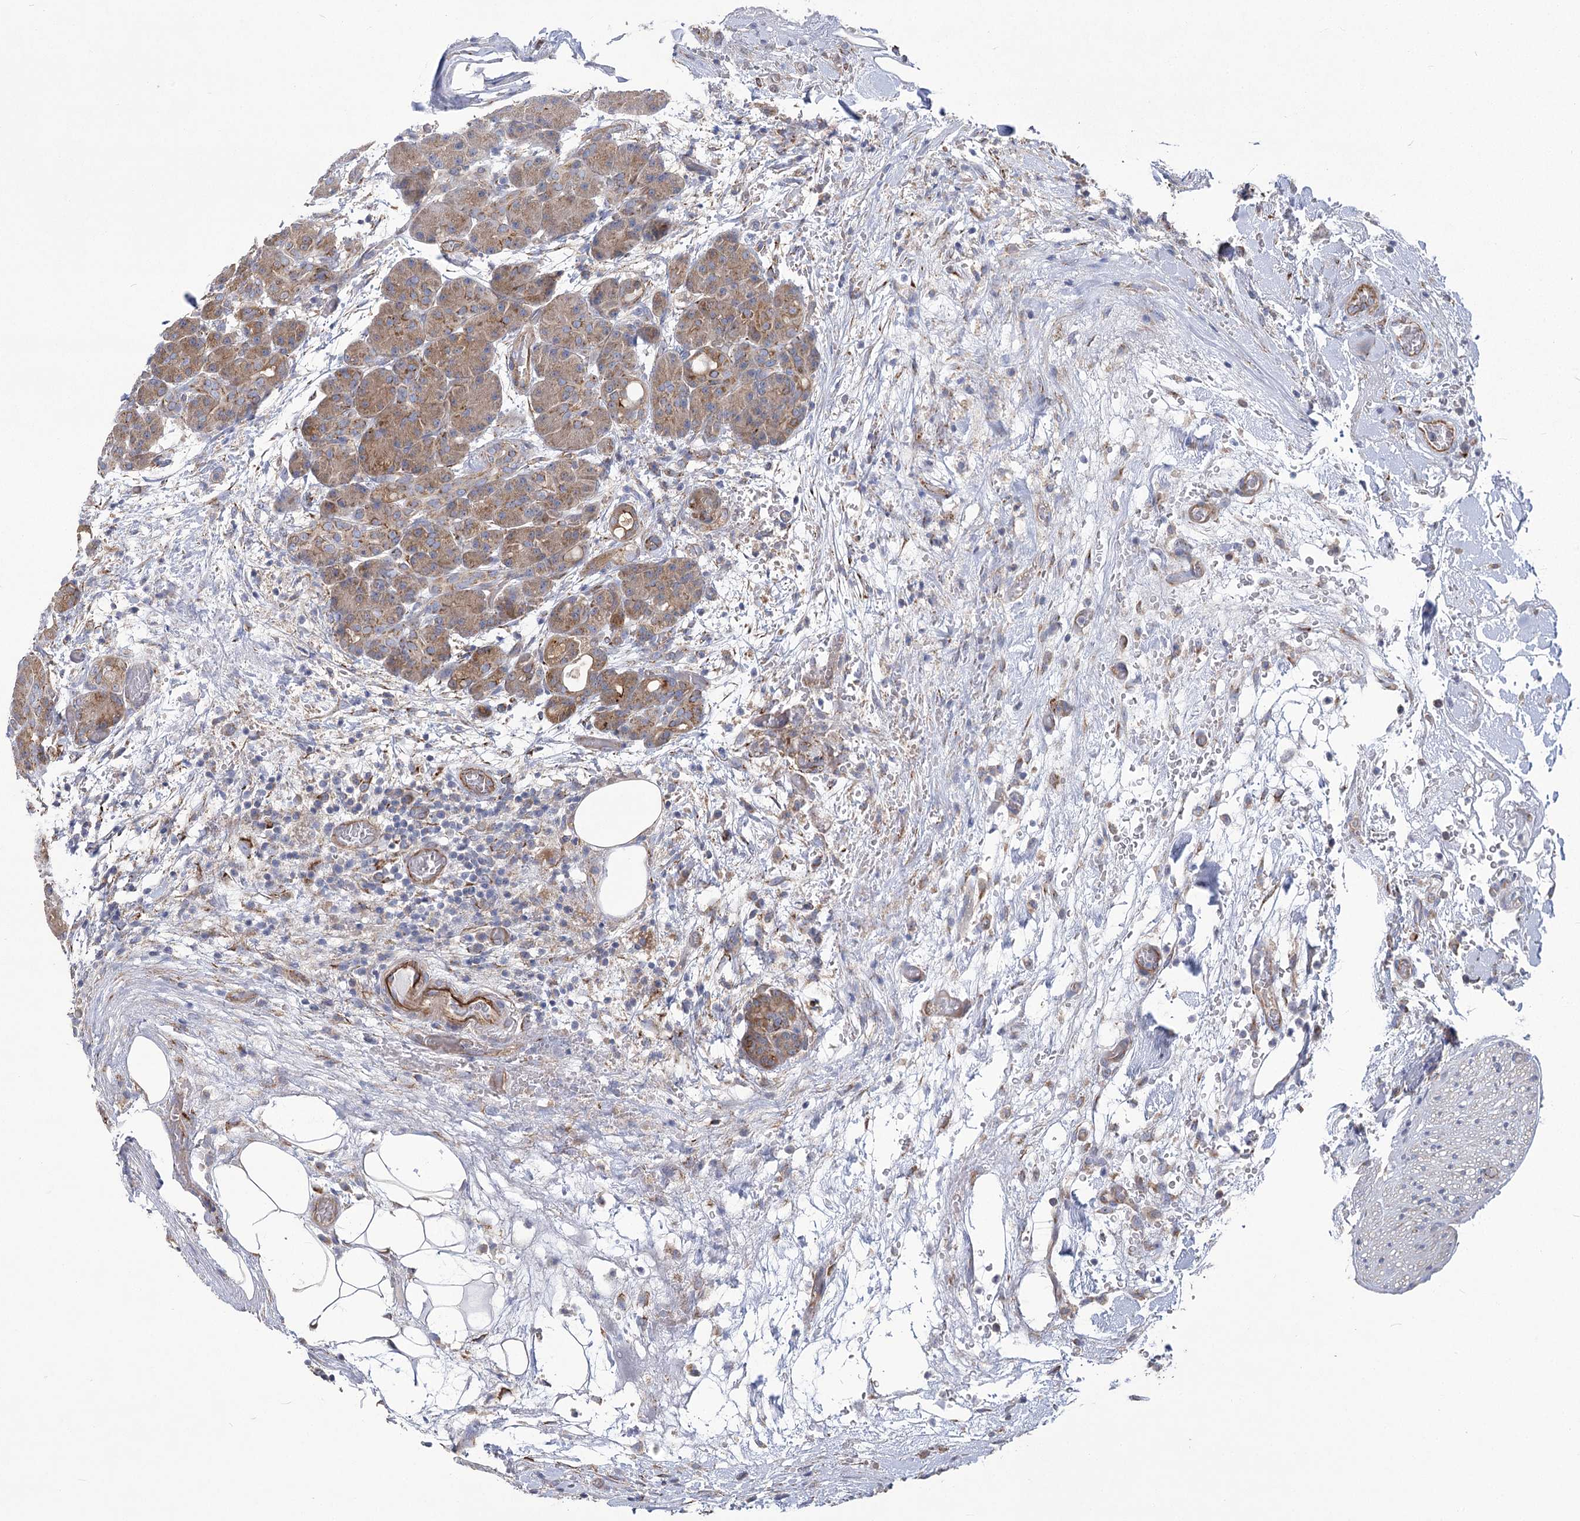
{"staining": {"intensity": "moderate", "quantity": "25%-75%", "location": "cytoplasmic/membranous"}, "tissue": "pancreas", "cell_type": "Exocrine glandular cells", "image_type": "normal", "snomed": [{"axis": "morphology", "description": "Normal tissue, NOS"}, {"axis": "topography", "description": "Pancreas"}], "caption": "The histopathology image demonstrates staining of normal pancreas, revealing moderate cytoplasmic/membranous protein positivity (brown color) within exocrine glandular cells. (DAB (3,3'-diaminobenzidine) = brown stain, brightfield microscopy at high magnification).", "gene": "RMDN2", "patient": {"sex": "male", "age": 63}}